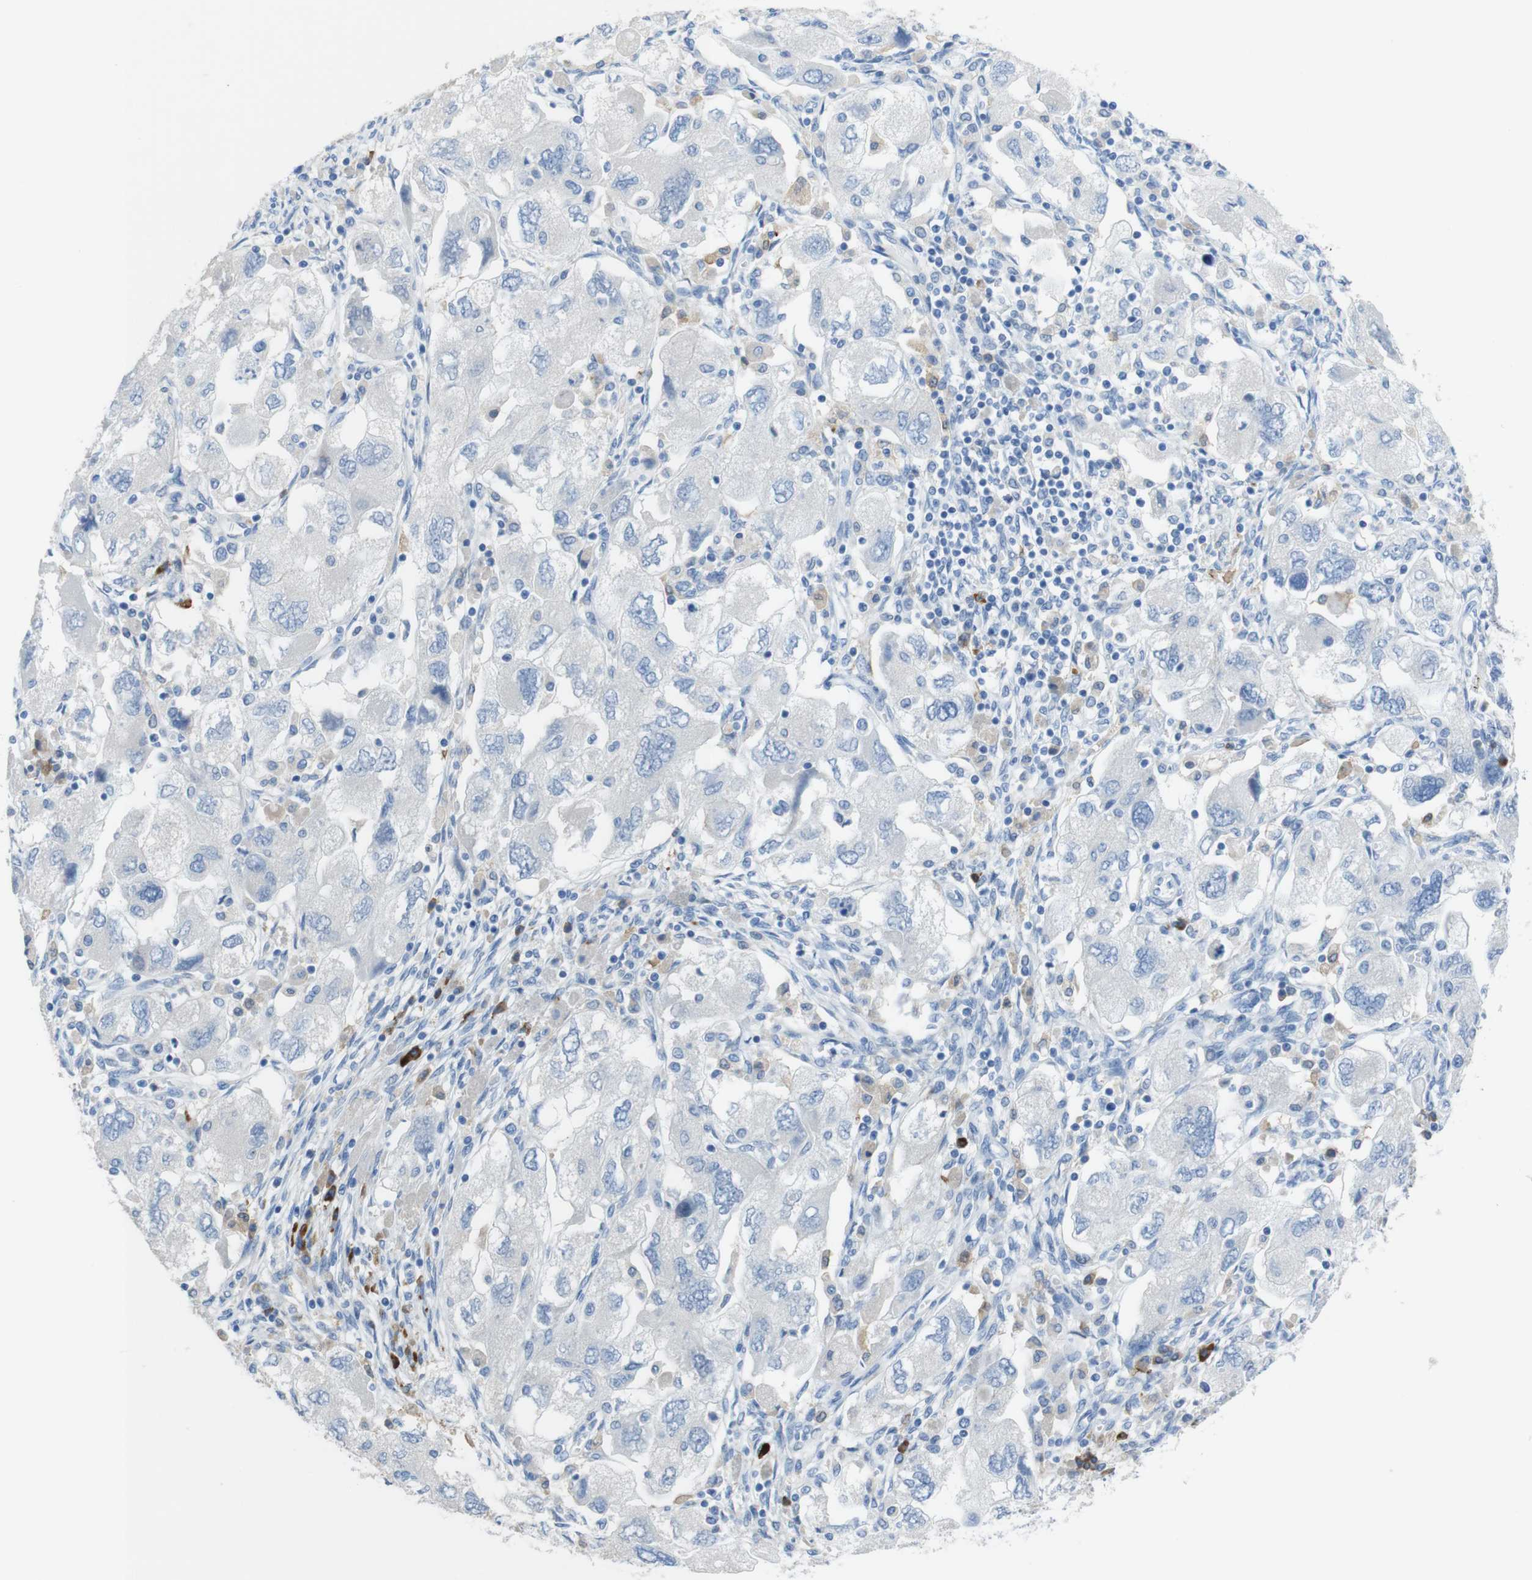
{"staining": {"intensity": "negative", "quantity": "none", "location": "none"}, "tissue": "ovarian cancer", "cell_type": "Tumor cells", "image_type": "cancer", "snomed": [{"axis": "morphology", "description": "Carcinoma, NOS"}, {"axis": "morphology", "description": "Cystadenocarcinoma, serous, NOS"}, {"axis": "topography", "description": "Ovary"}], "caption": "Protein analysis of ovarian cancer (serous cystadenocarcinoma) exhibits no significant expression in tumor cells. Nuclei are stained in blue.", "gene": "CLMN", "patient": {"sex": "female", "age": 69}}